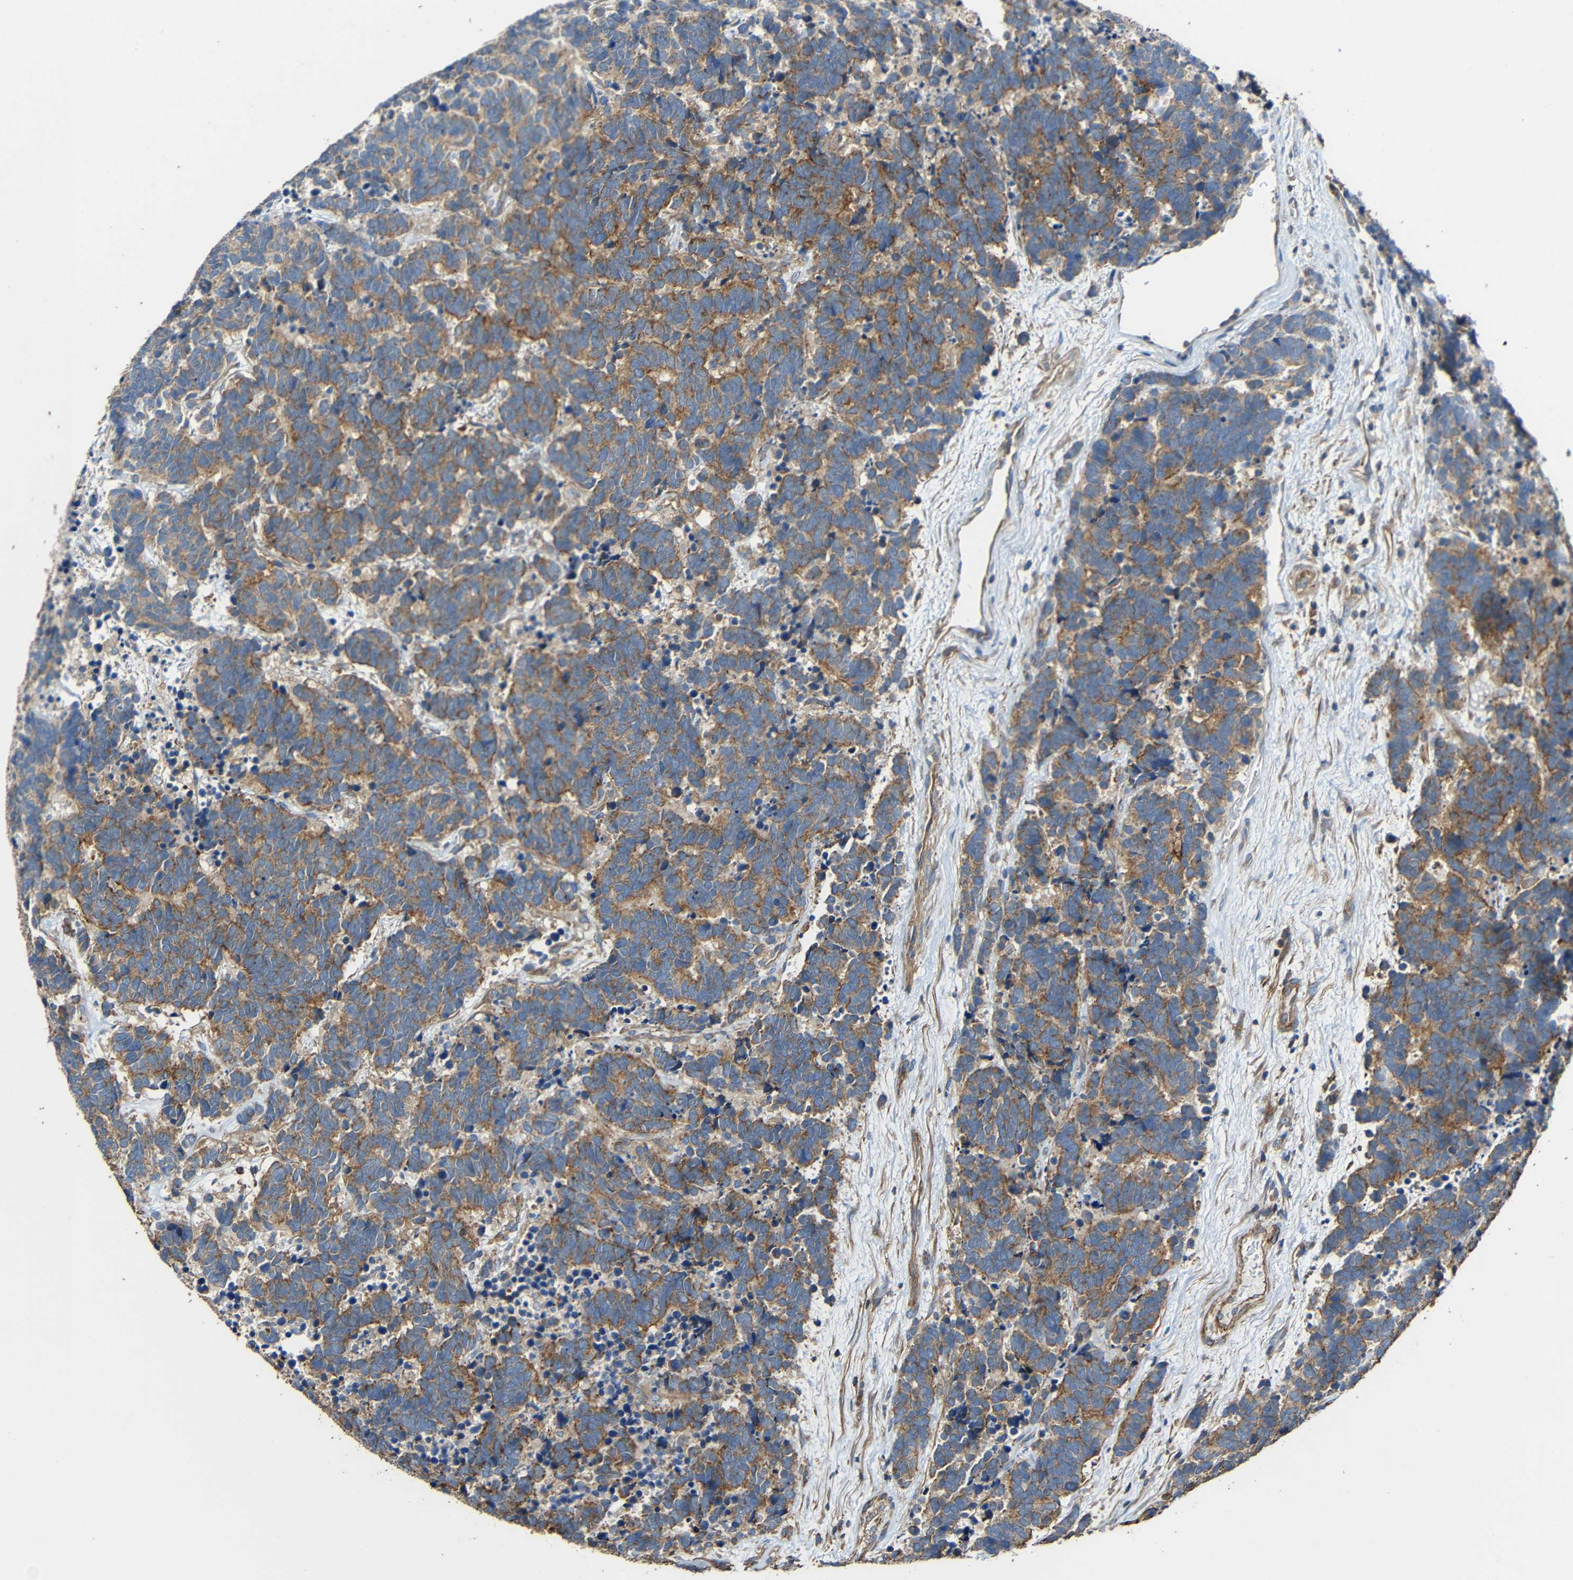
{"staining": {"intensity": "moderate", "quantity": ">75%", "location": "cytoplasmic/membranous"}, "tissue": "carcinoid", "cell_type": "Tumor cells", "image_type": "cancer", "snomed": [{"axis": "morphology", "description": "Carcinoma, NOS"}, {"axis": "morphology", "description": "Carcinoid, malignant, NOS"}, {"axis": "topography", "description": "Urinary bladder"}], "caption": "Carcinoma stained with a protein marker shows moderate staining in tumor cells.", "gene": "RHOT2", "patient": {"sex": "male", "age": 57}}